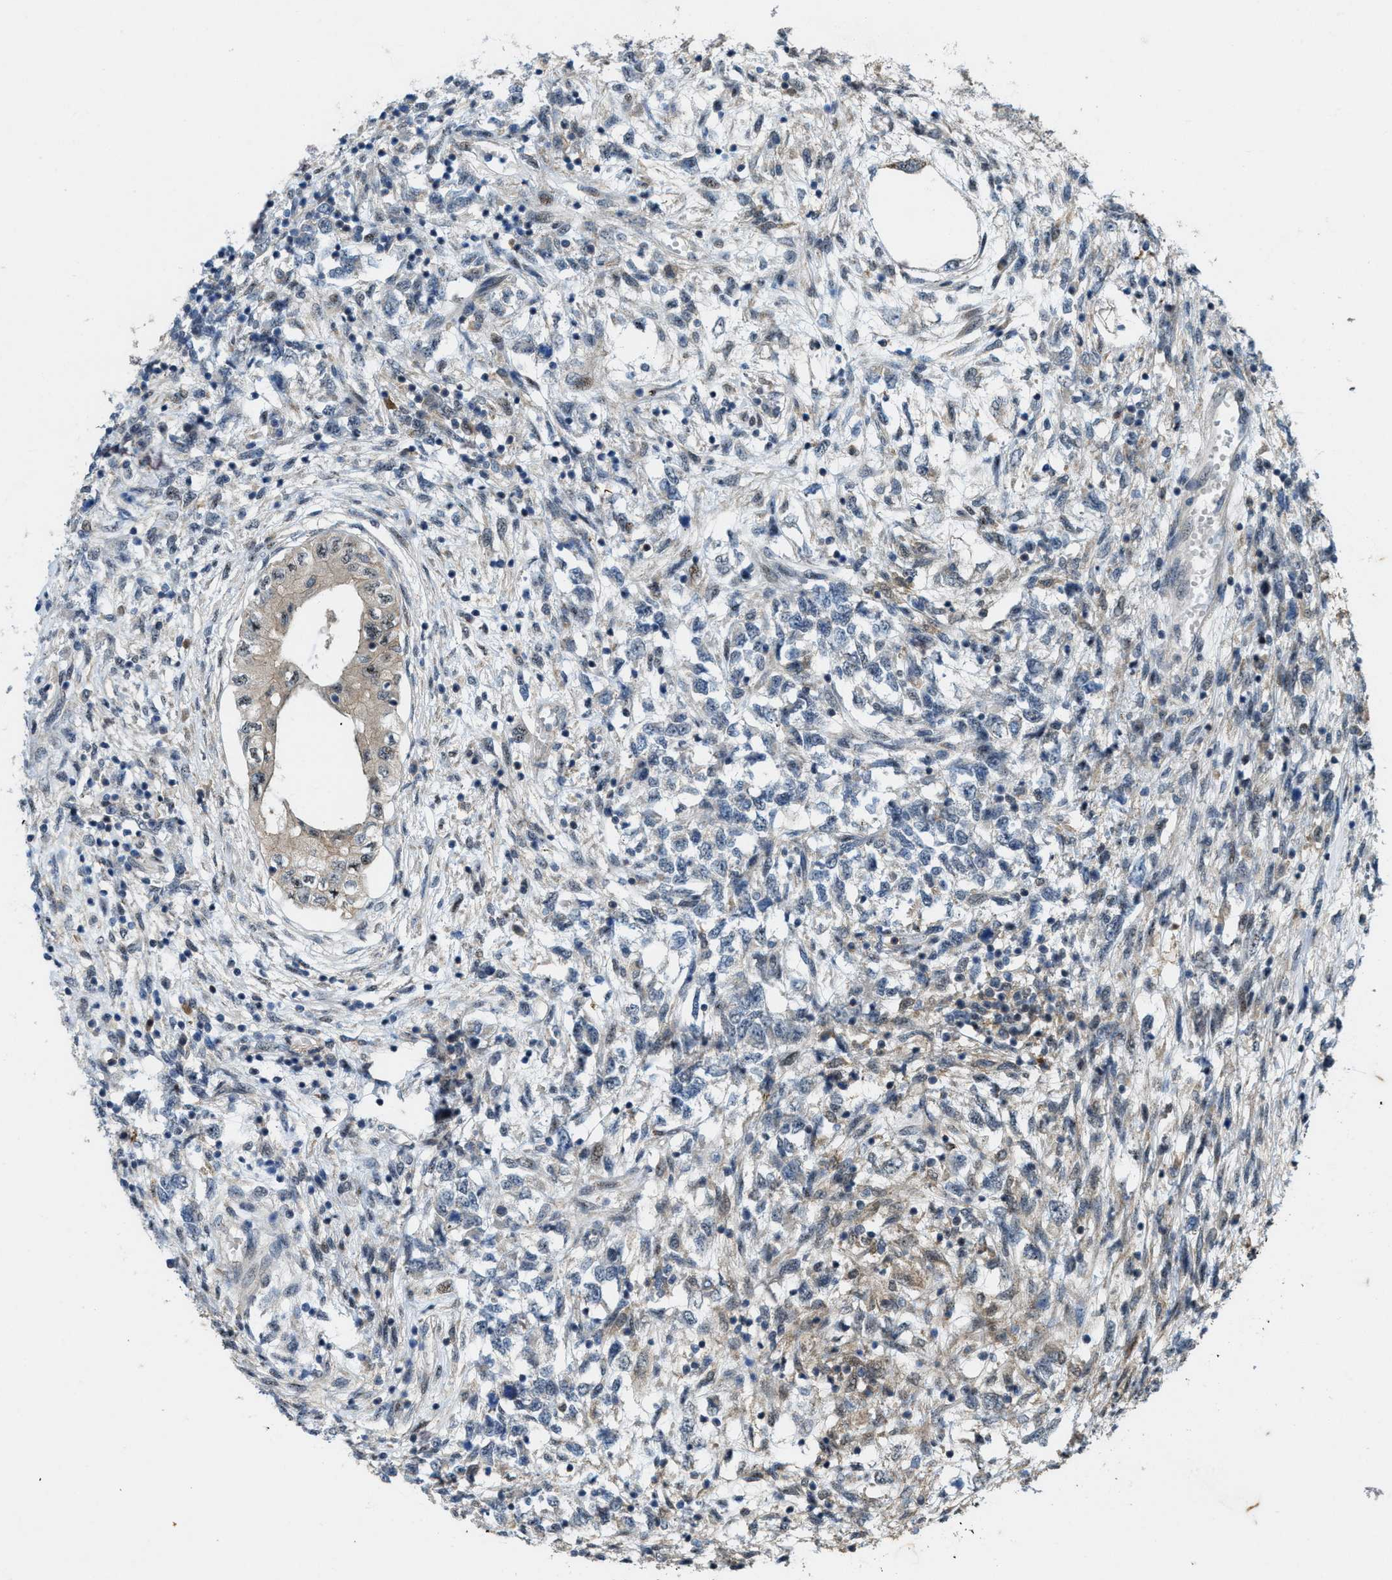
{"staining": {"intensity": "negative", "quantity": "none", "location": "none"}, "tissue": "testis cancer", "cell_type": "Tumor cells", "image_type": "cancer", "snomed": [{"axis": "morphology", "description": "Seminoma, NOS"}, {"axis": "topography", "description": "Testis"}], "caption": "Image shows no significant protein staining in tumor cells of testis cancer (seminoma). (DAB (3,3'-diaminobenzidine) IHC, high magnification).", "gene": "LRRC72", "patient": {"sex": "male", "age": 28}}